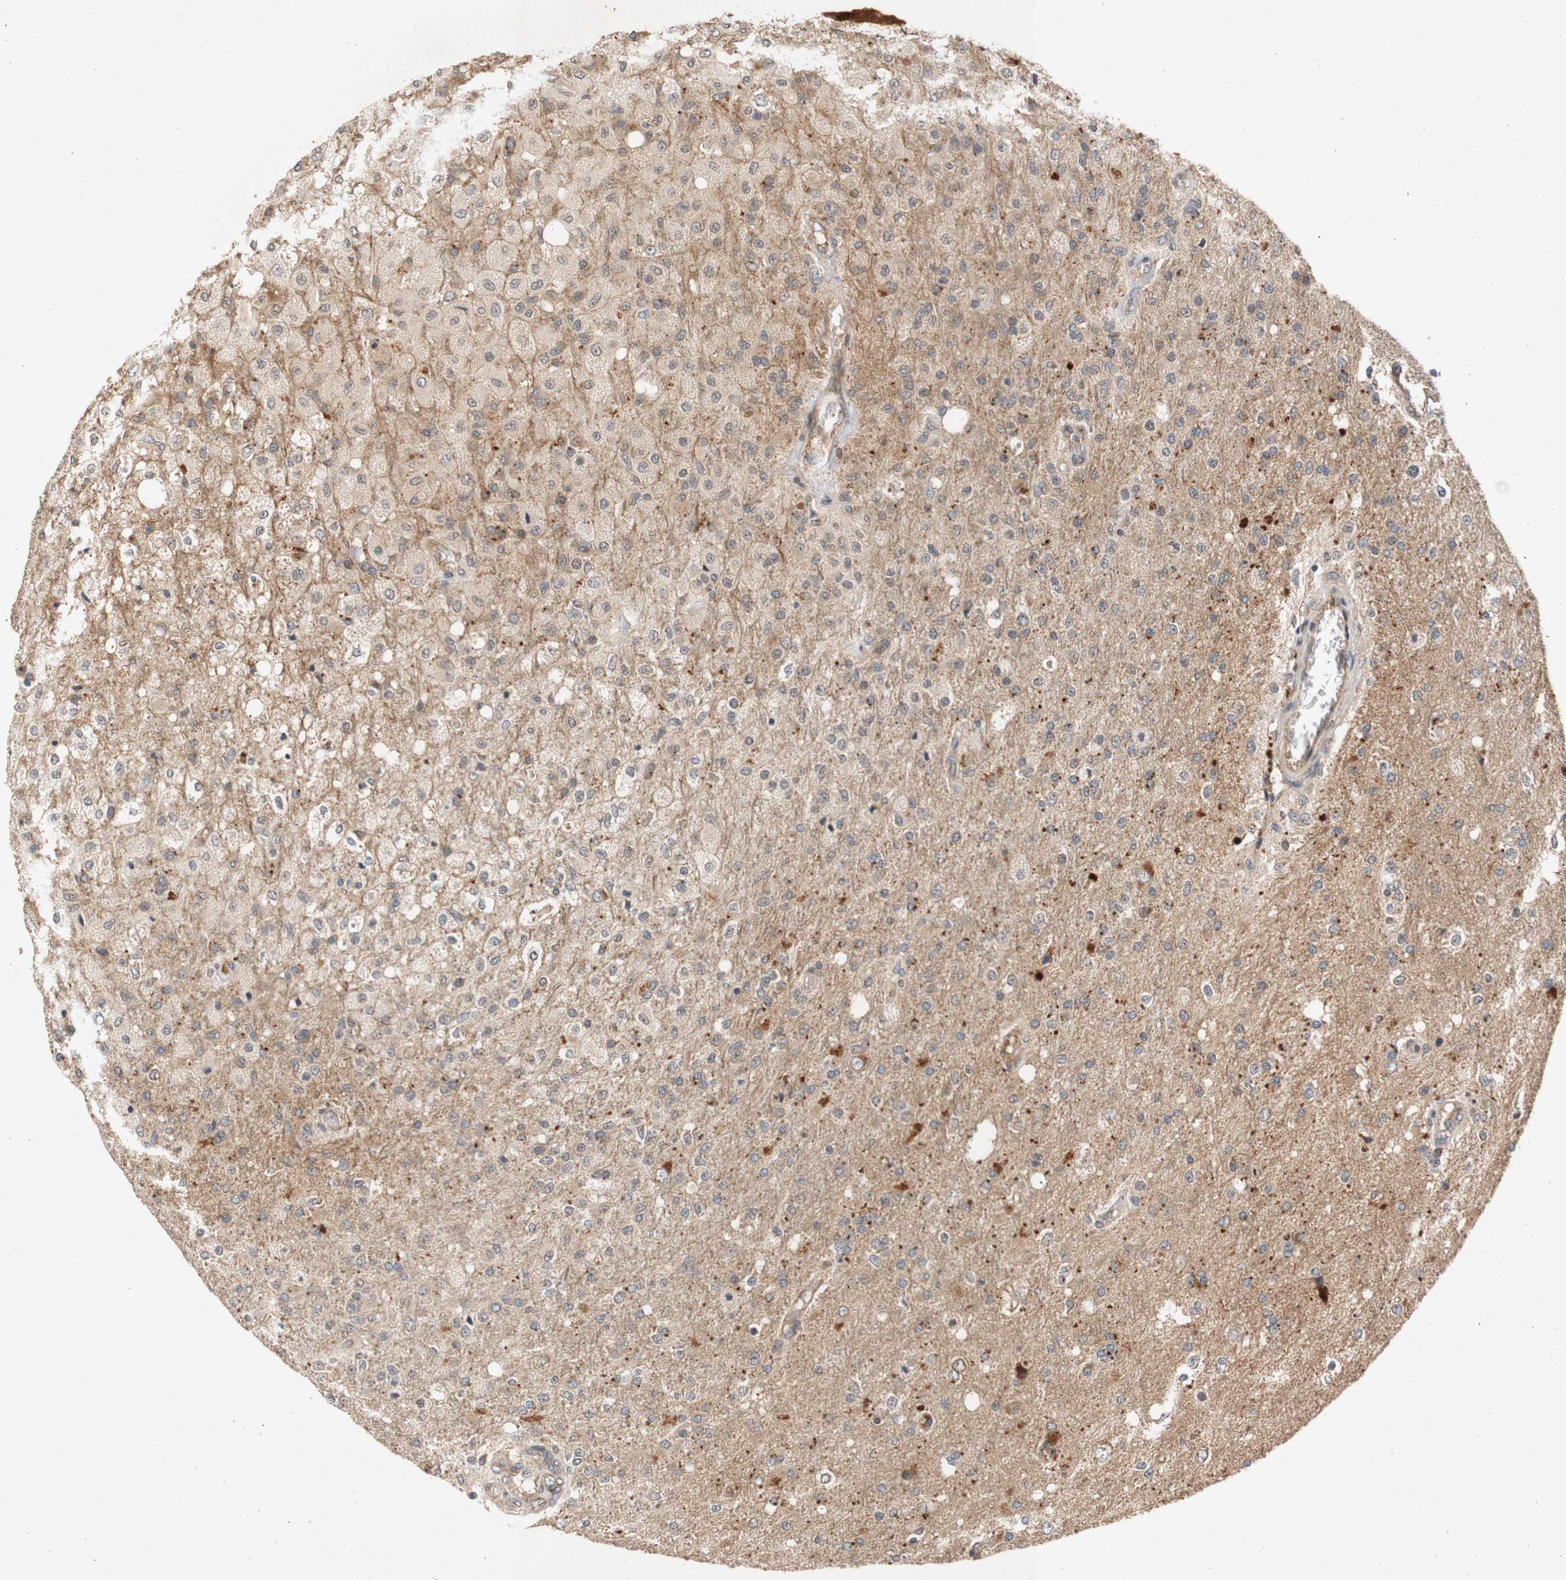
{"staining": {"intensity": "weak", "quantity": "25%-75%", "location": "cytoplasmic/membranous"}, "tissue": "glioma", "cell_type": "Tumor cells", "image_type": "cancer", "snomed": [{"axis": "morphology", "description": "Normal tissue, NOS"}, {"axis": "morphology", "description": "Glioma, malignant, High grade"}, {"axis": "topography", "description": "Cerebral cortex"}], "caption": "Immunohistochemical staining of malignant glioma (high-grade) shows weak cytoplasmic/membranous protein positivity in approximately 25%-75% of tumor cells.", "gene": "PIN1", "patient": {"sex": "male", "age": 77}}